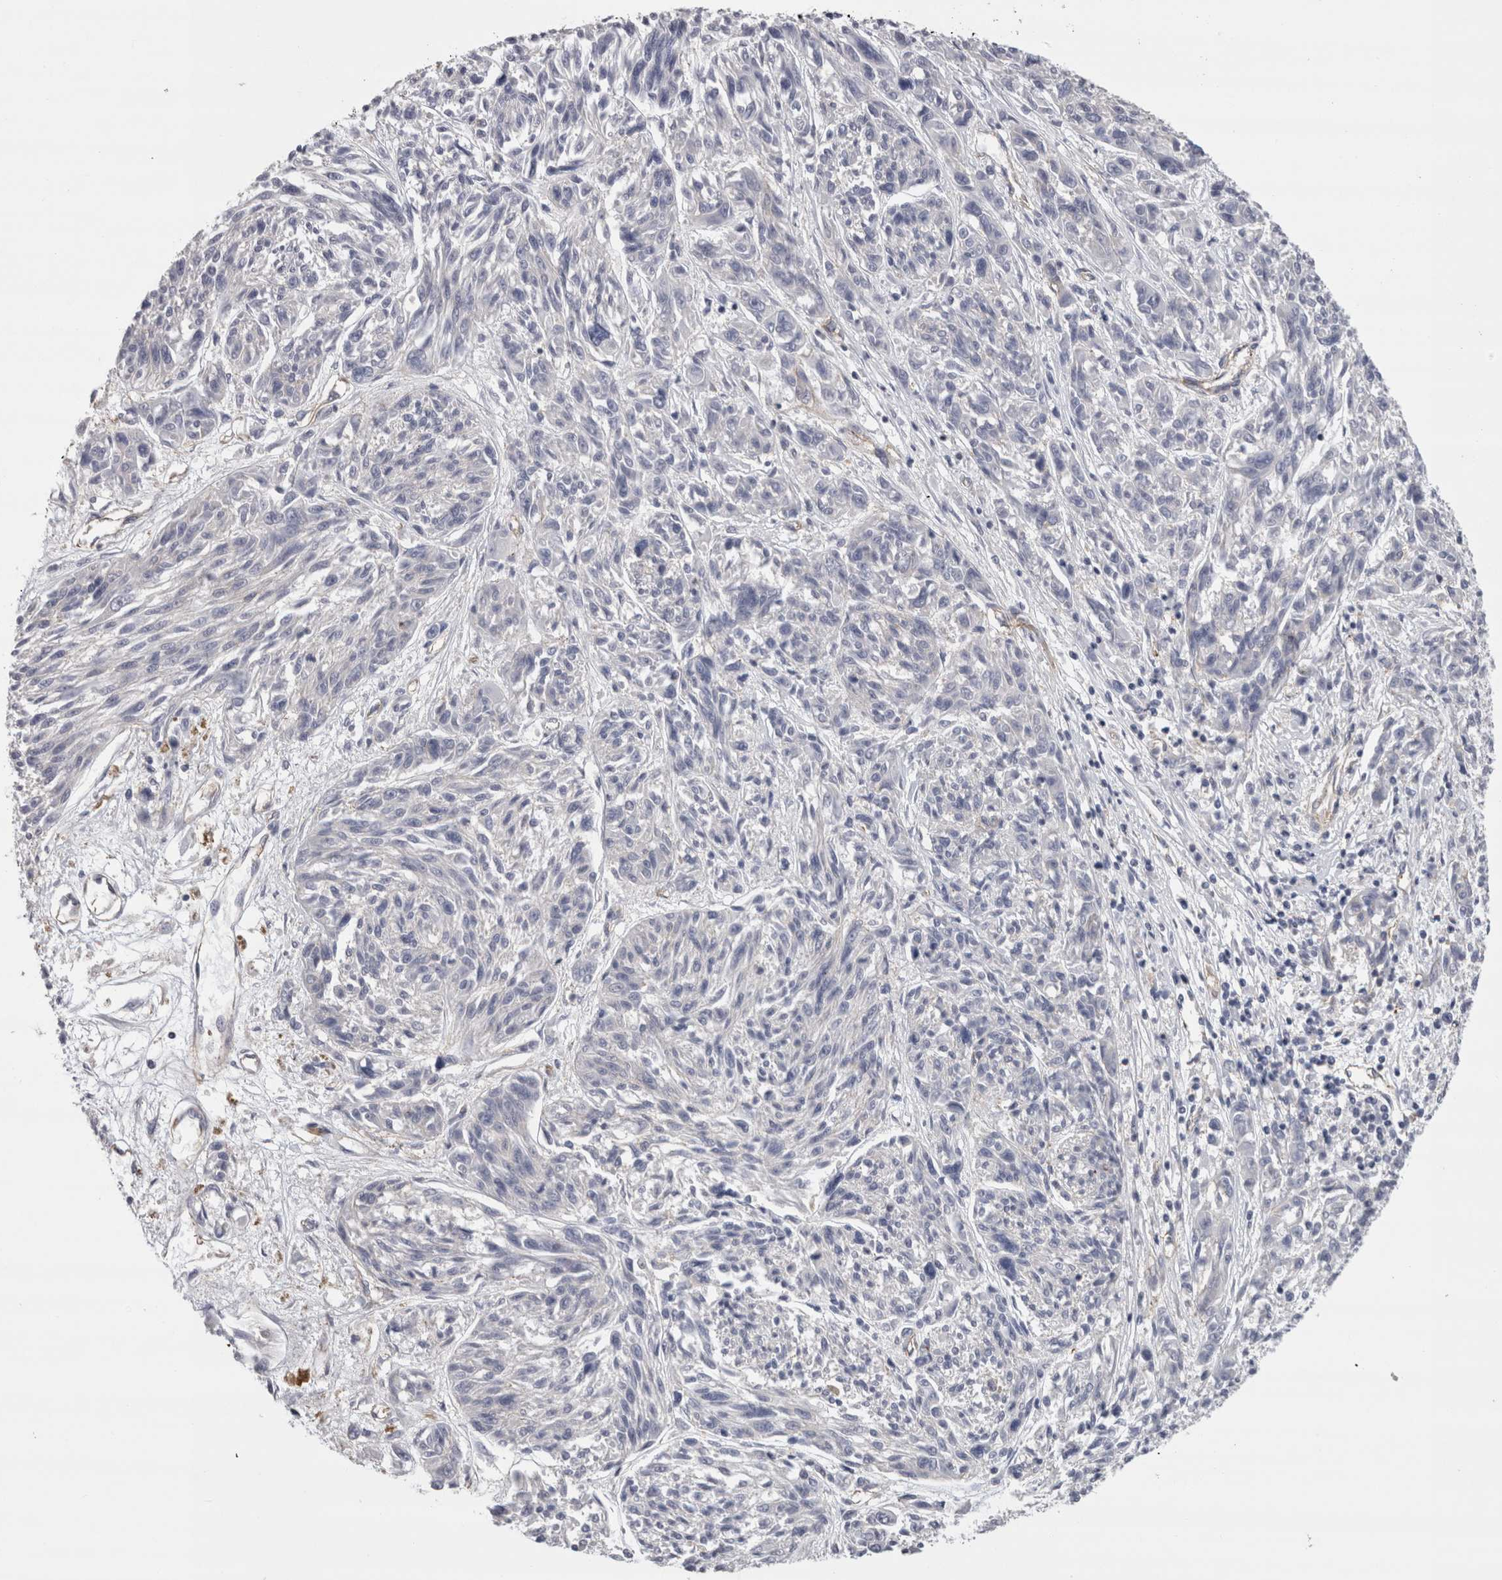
{"staining": {"intensity": "negative", "quantity": "none", "location": "none"}, "tissue": "melanoma", "cell_type": "Tumor cells", "image_type": "cancer", "snomed": [{"axis": "morphology", "description": "Malignant melanoma, NOS"}, {"axis": "topography", "description": "Skin"}], "caption": "Melanoma stained for a protein using IHC exhibits no staining tumor cells.", "gene": "LYZL6", "patient": {"sex": "male", "age": 53}}